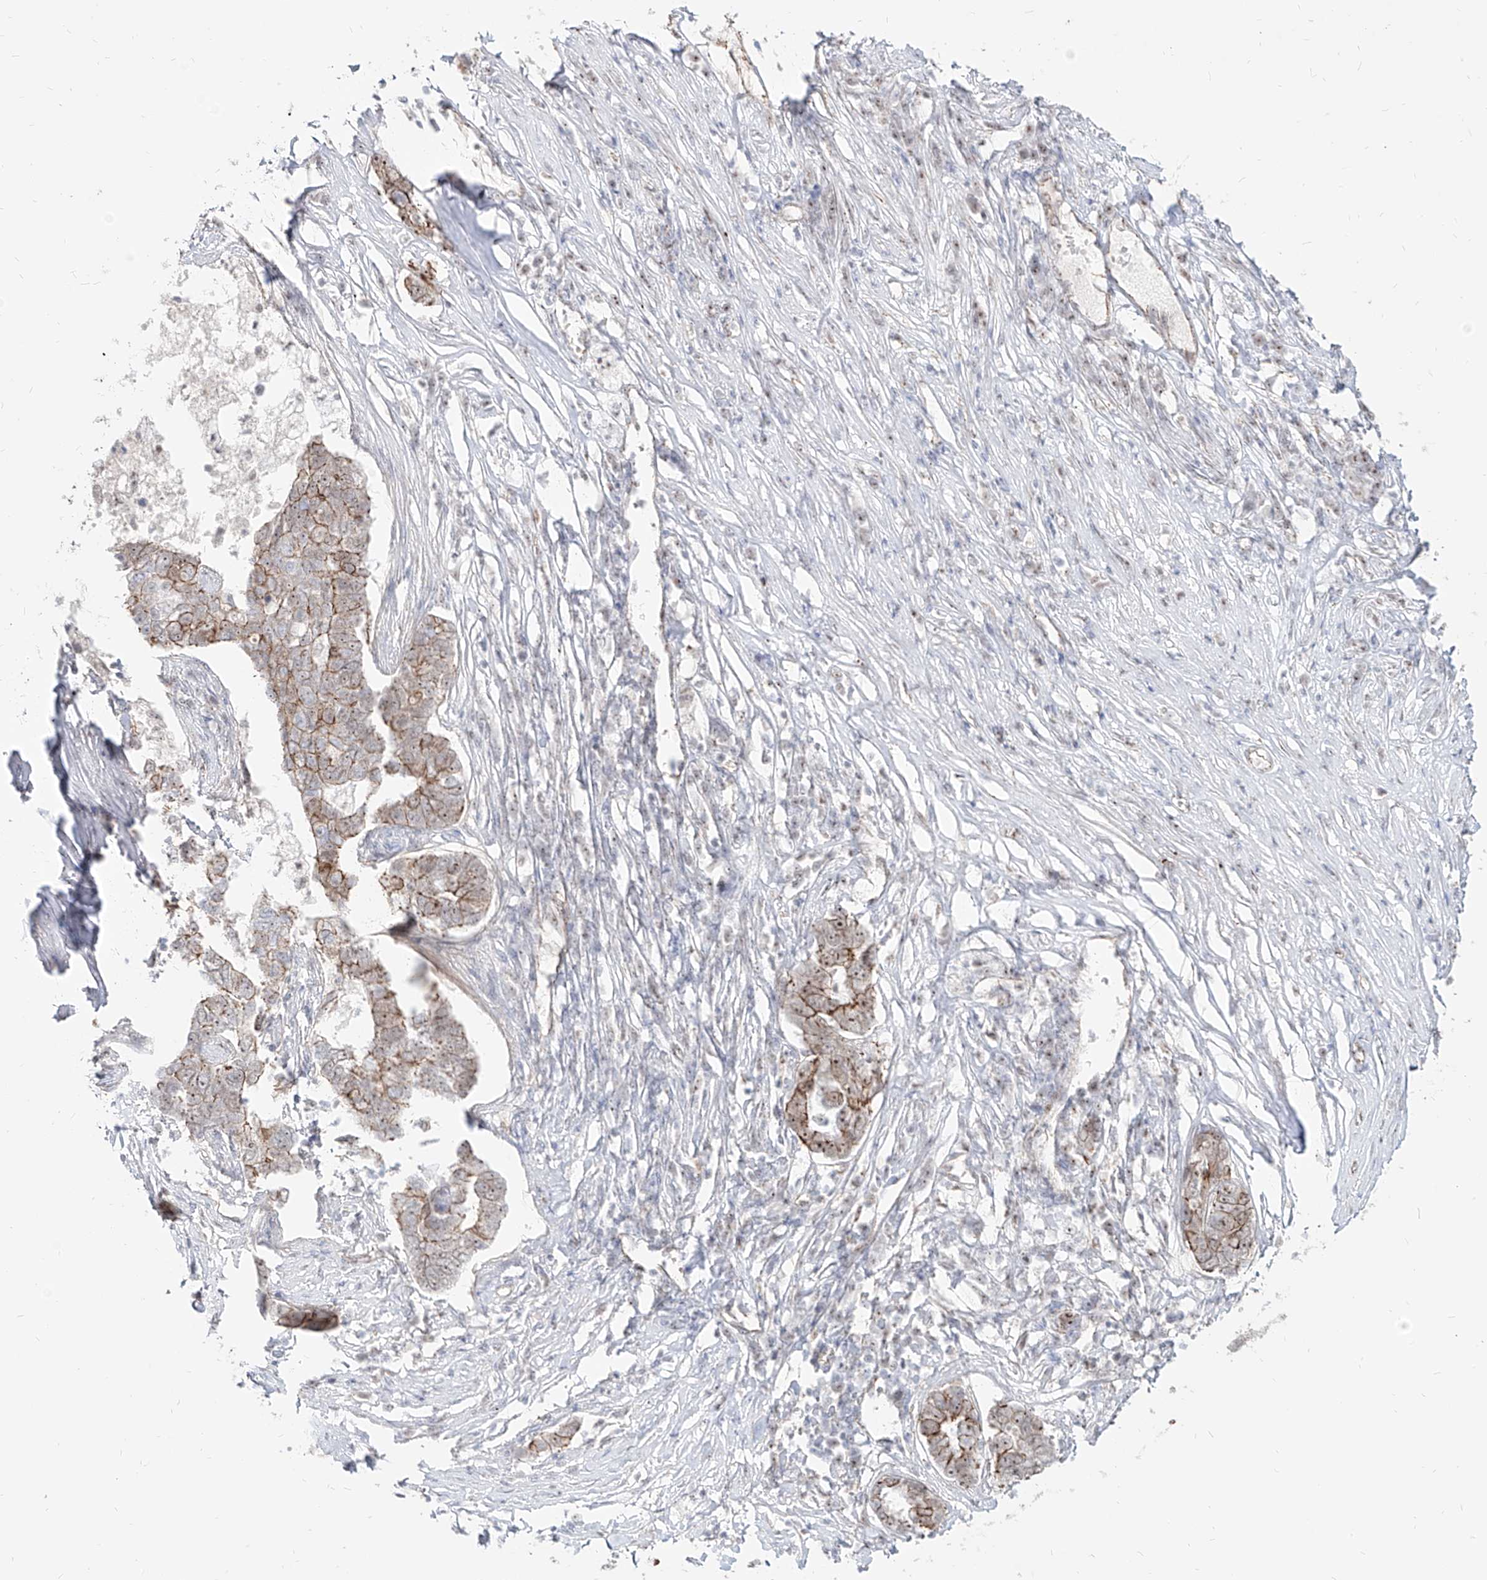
{"staining": {"intensity": "moderate", "quantity": ">75%", "location": "cytoplasmic/membranous,nuclear"}, "tissue": "pancreatic cancer", "cell_type": "Tumor cells", "image_type": "cancer", "snomed": [{"axis": "morphology", "description": "Adenocarcinoma, NOS"}, {"axis": "topography", "description": "Pancreas"}], "caption": "Protein positivity by immunohistochemistry (IHC) exhibits moderate cytoplasmic/membranous and nuclear staining in about >75% of tumor cells in pancreatic adenocarcinoma. Ihc stains the protein in brown and the nuclei are stained blue.", "gene": "ZNF710", "patient": {"sex": "female", "age": 61}}